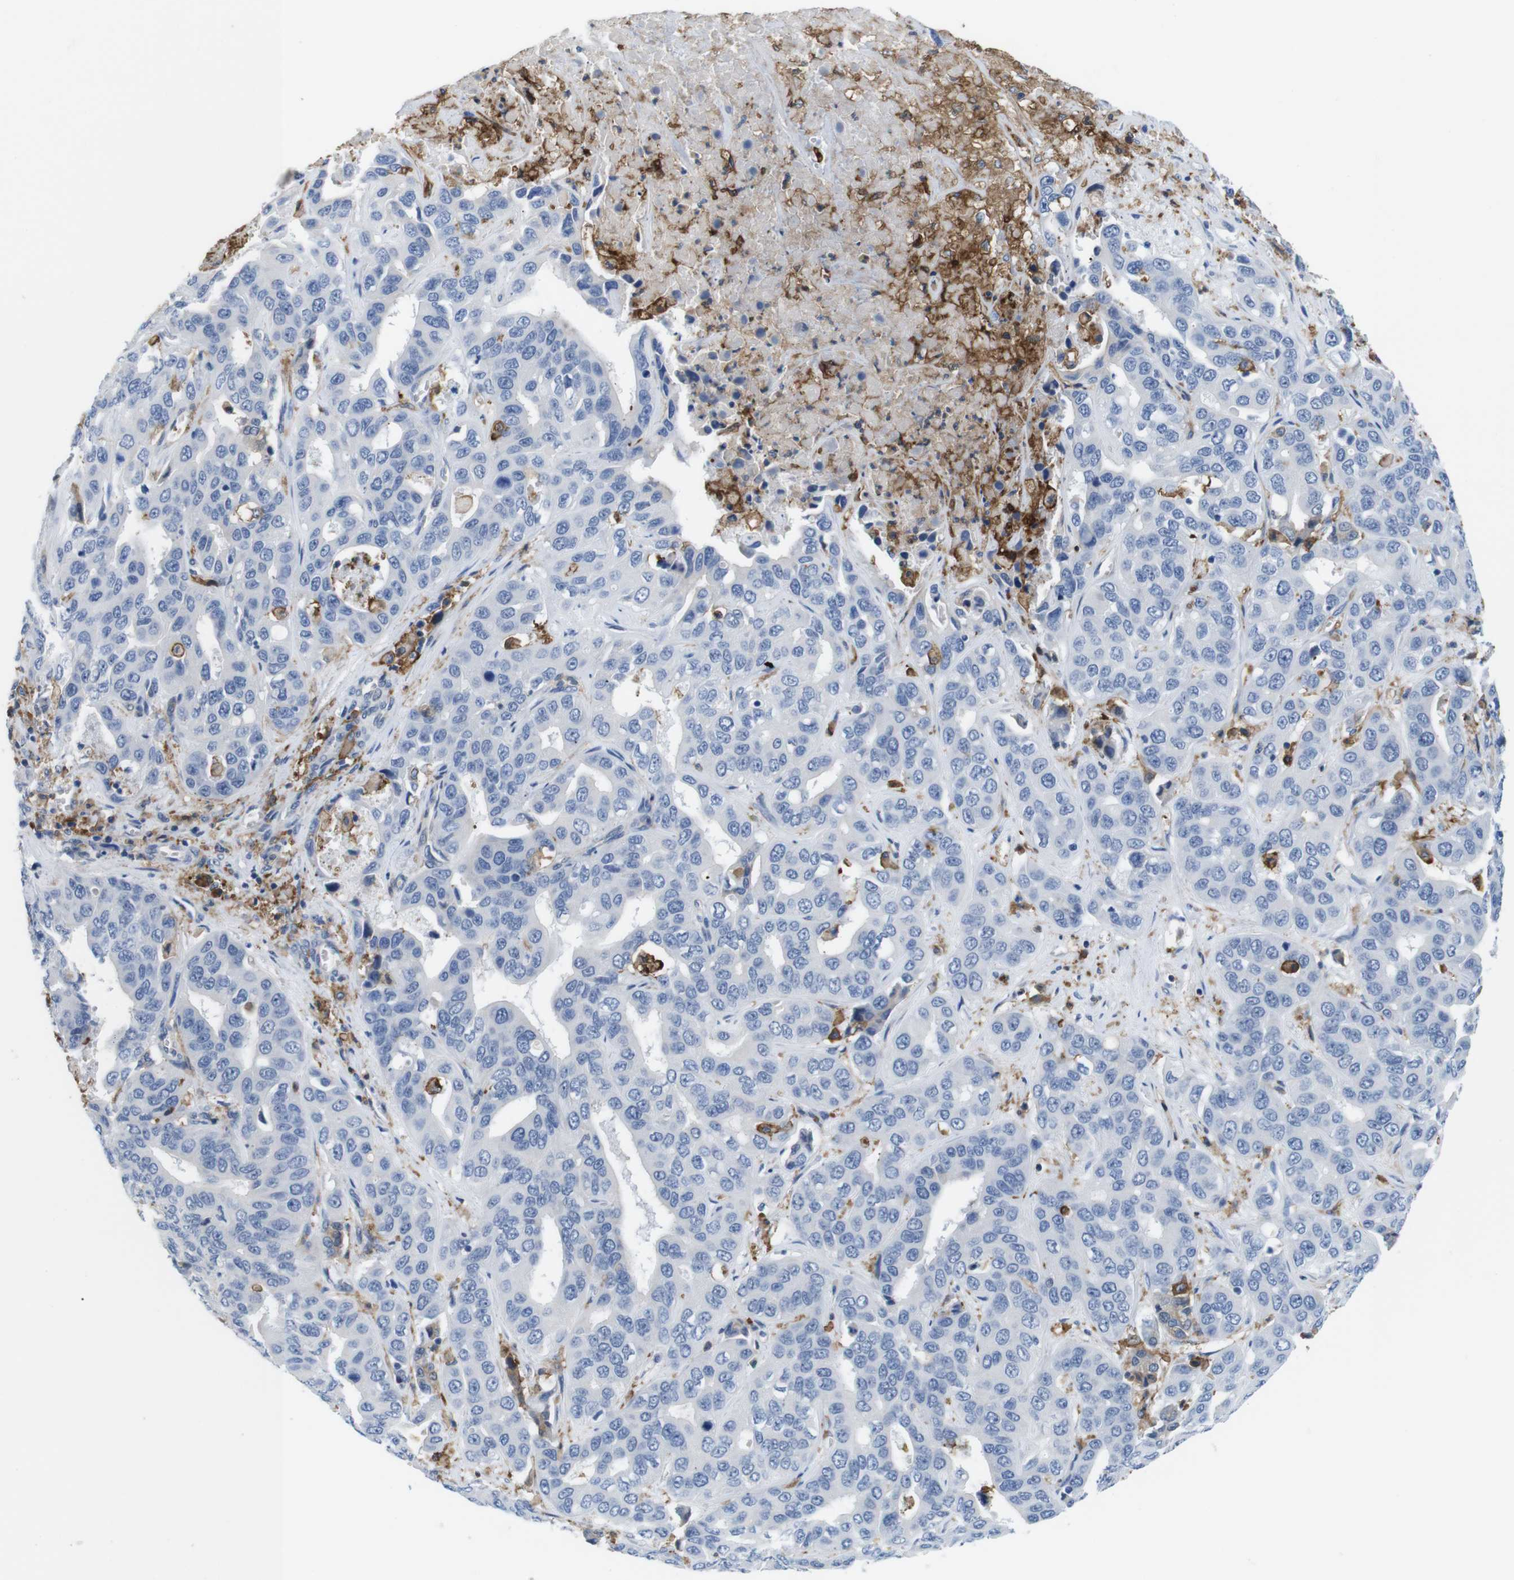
{"staining": {"intensity": "negative", "quantity": "none", "location": "none"}, "tissue": "liver cancer", "cell_type": "Tumor cells", "image_type": "cancer", "snomed": [{"axis": "morphology", "description": "Cholangiocarcinoma"}, {"axis": "topography", "description": "Liver"}], "caption": "DAB immunohistochemical staining of cholangiocarcinoma (liver) reveals no significant staining in tumor cells. (Brightfield microscopy of DAB (3,3'-diaminobenzidine) immunohistochemistry (IHC) at high magnification).", "gene": "CD300C", "patient": {"sex": "female", "age": 52}}